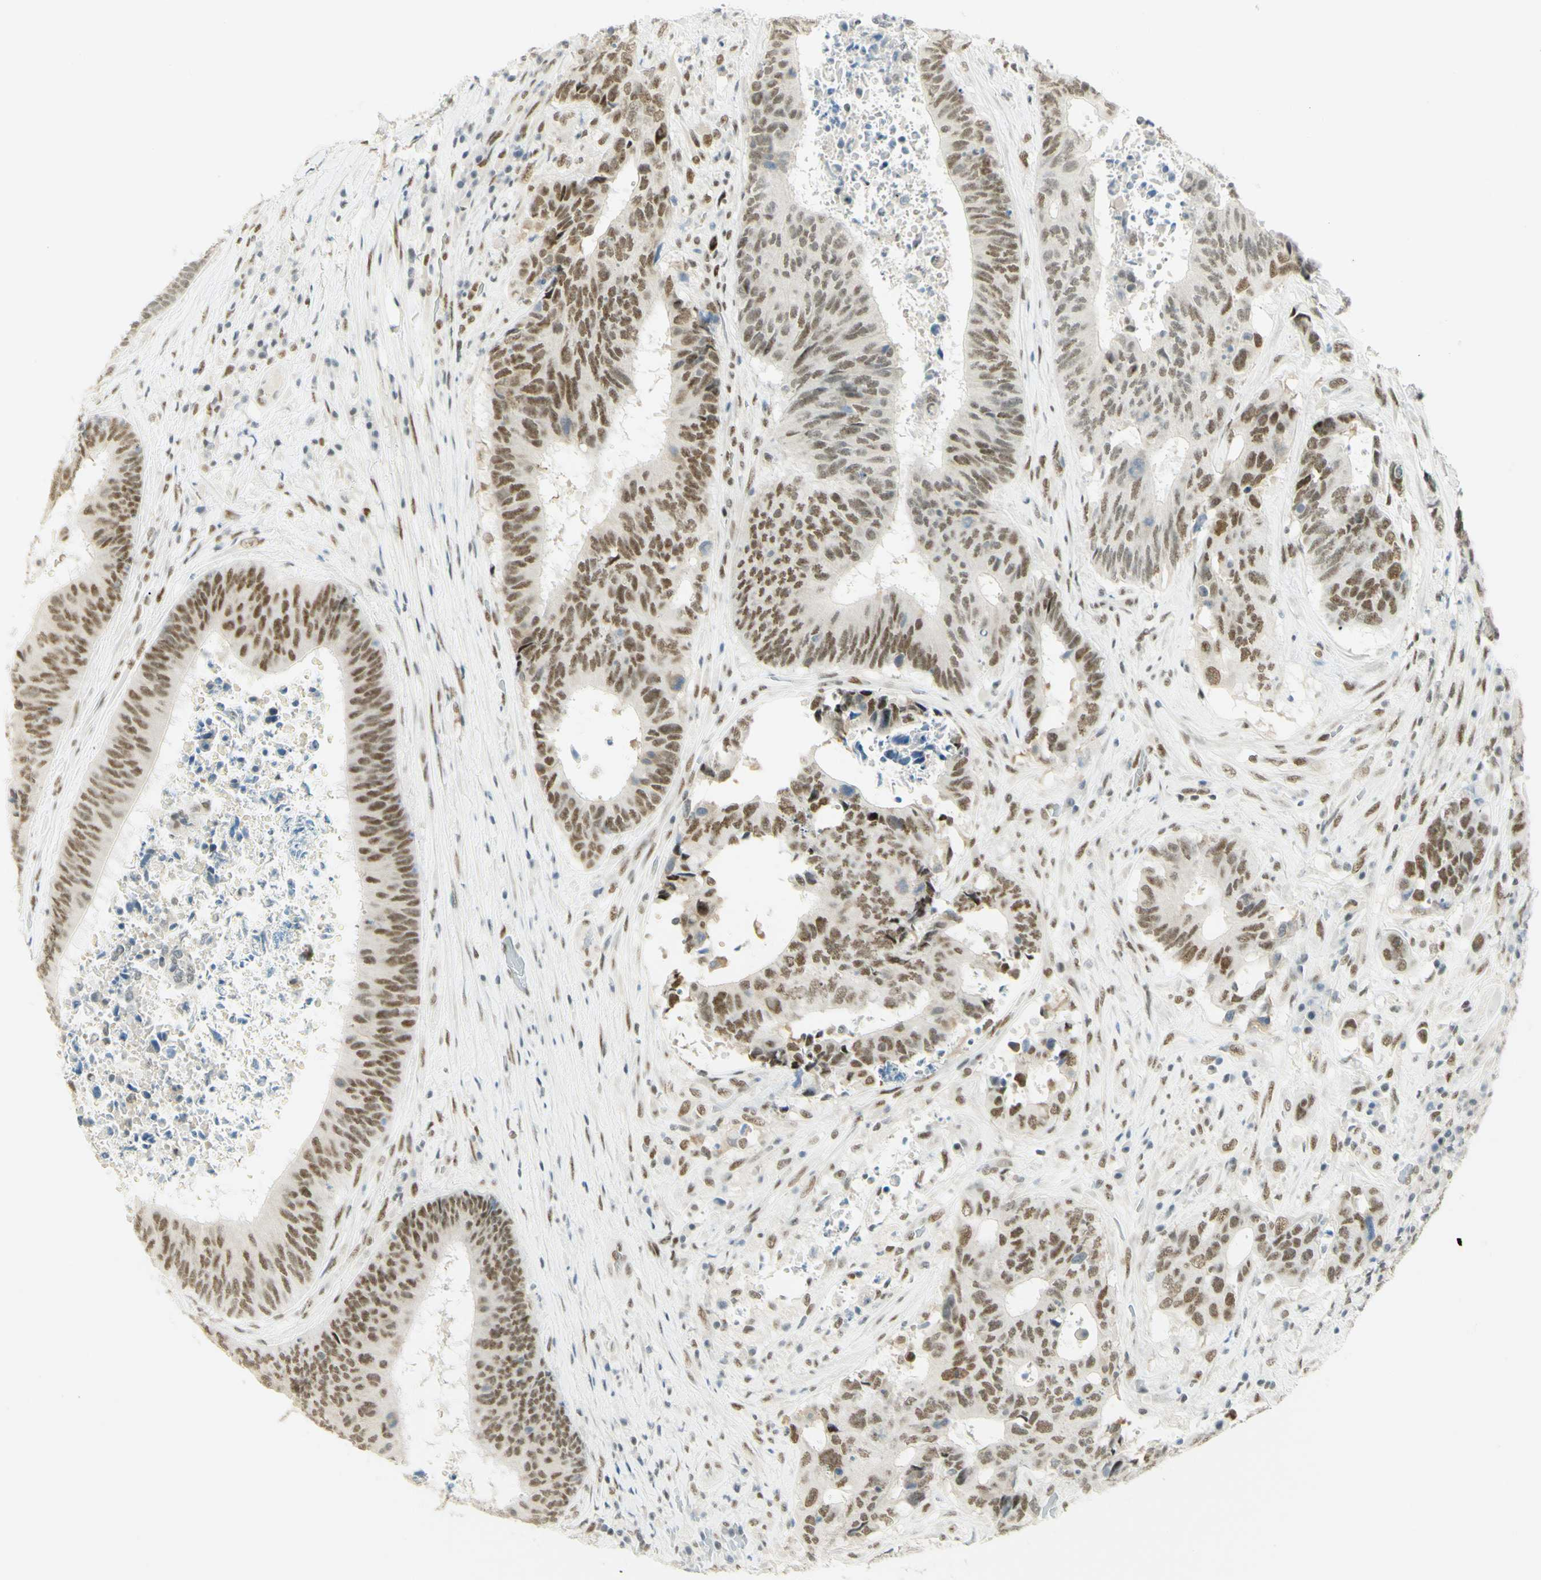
{"staining": {"intensity": "moderate", "quantity": ">75%", "location": "nuclear"}, "tissue": "colorectal cancer", "cell_type": "Tumor cells", "image_type": "cancer", "snomed": [{"axis": "morphology", "description": "Adenocarcinoma, NOS"}, {"axis": "topography", "description": "Rectum"}], "caption": "Immunohistochemistry (IHC) histopathology image of colorectal cancer stained for a protein (brown), which demonstrates medium levels of moderate nuclear staining in about >75% of tumor cells.", "gene": "PMS2", "patient": {"sex": "male", "age": 72}}